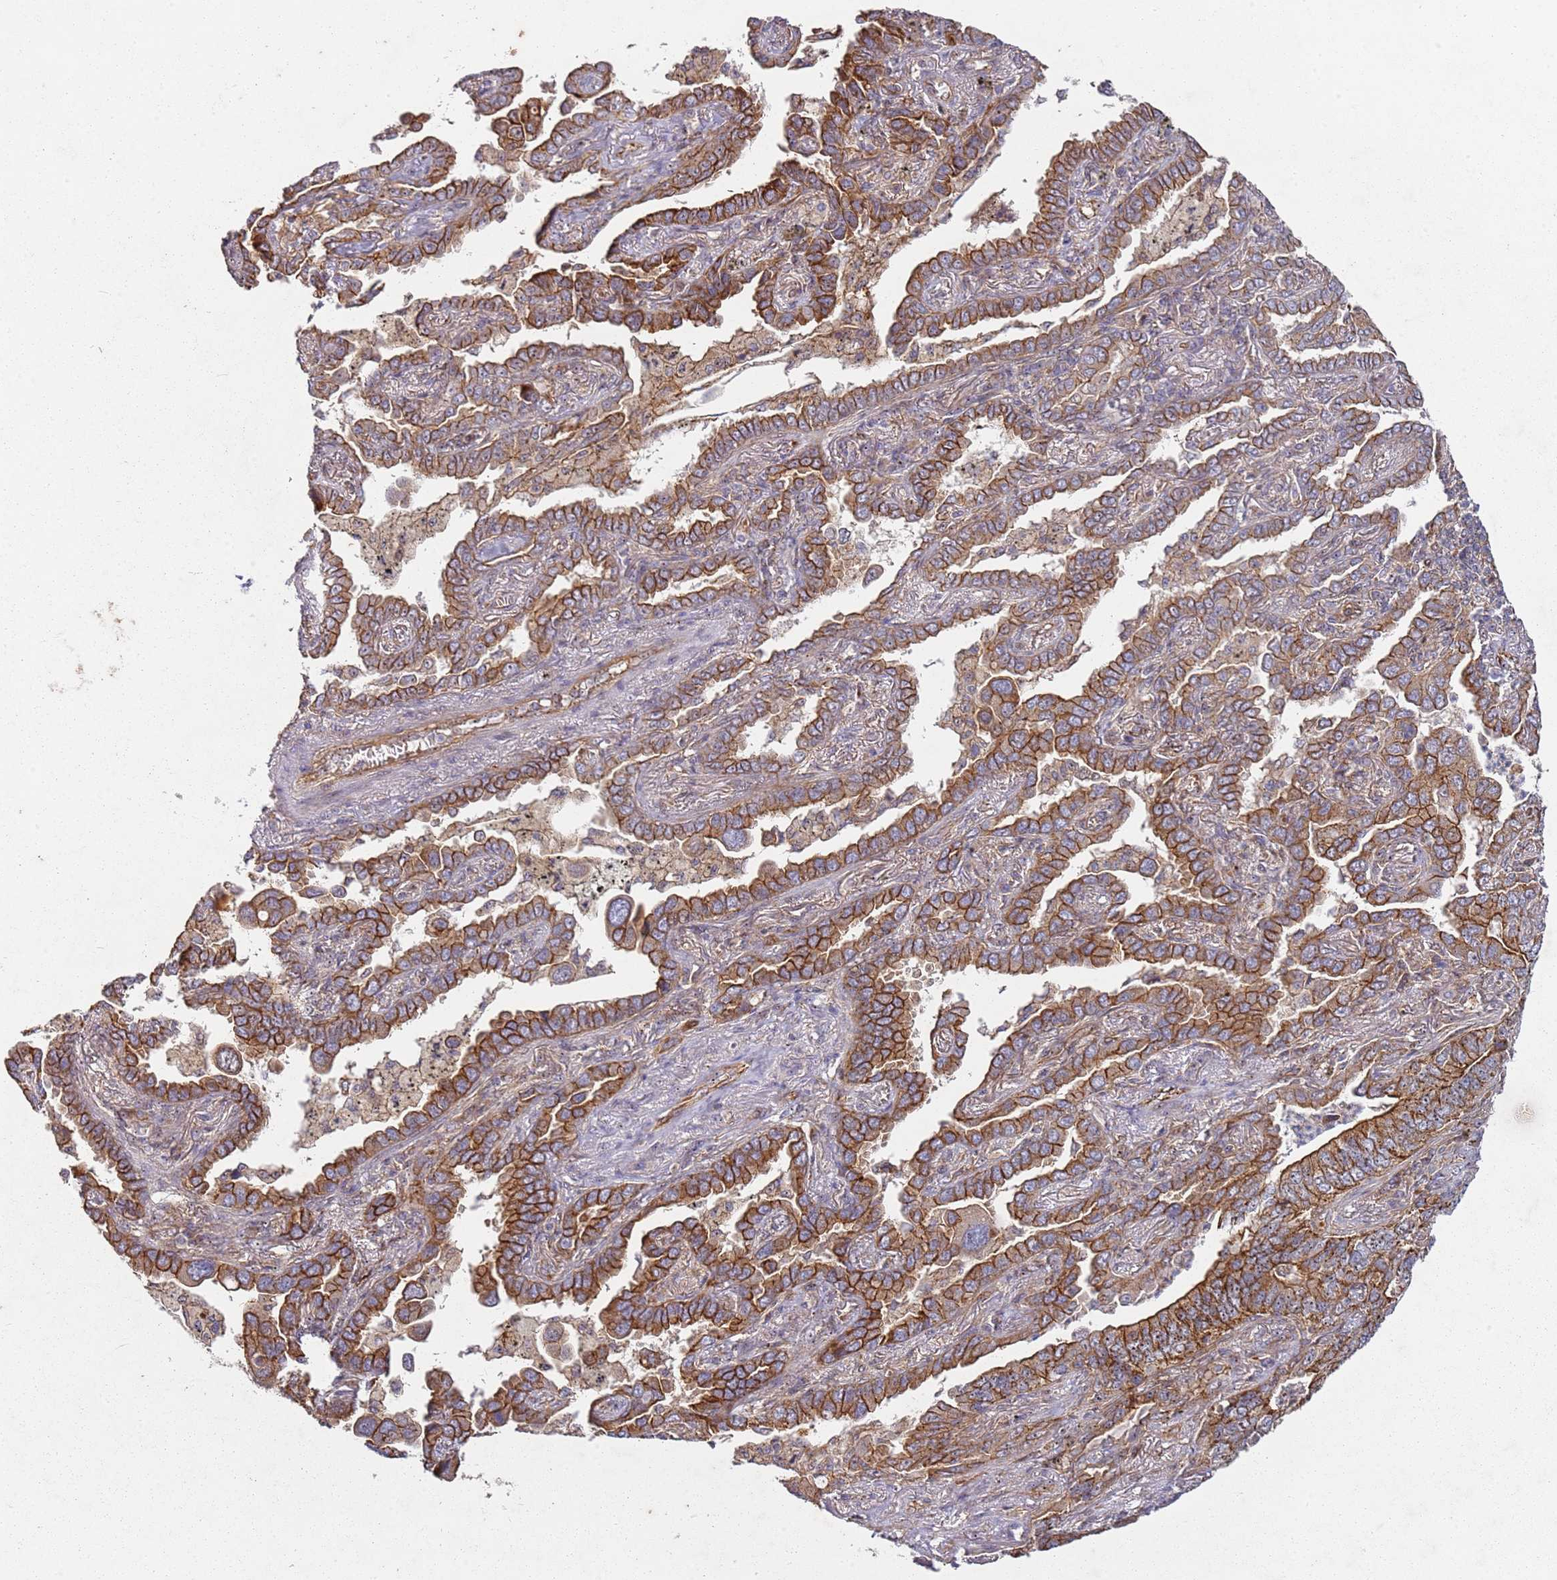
{"staining": {"intensity": "strong", "quantity": ">75%", "location": "cytoplasmic/membranous"}, "tissue": "lung cancer", "cell_type": "Tumor cells", "image_type": "cancer", "snomed": [{"axis": "morphology", "description": "Adenocarcinoma, NOS"}, {"axis": "topography", "description": "Lung"}], "caption": "Strong cytoplasmic/membranous protein positivity is appreciated in about >75% of tumor cells in lung adenocarcinoma.", "gene": "C2CD4B", "patient": {"sex": "male", "age": 67}}